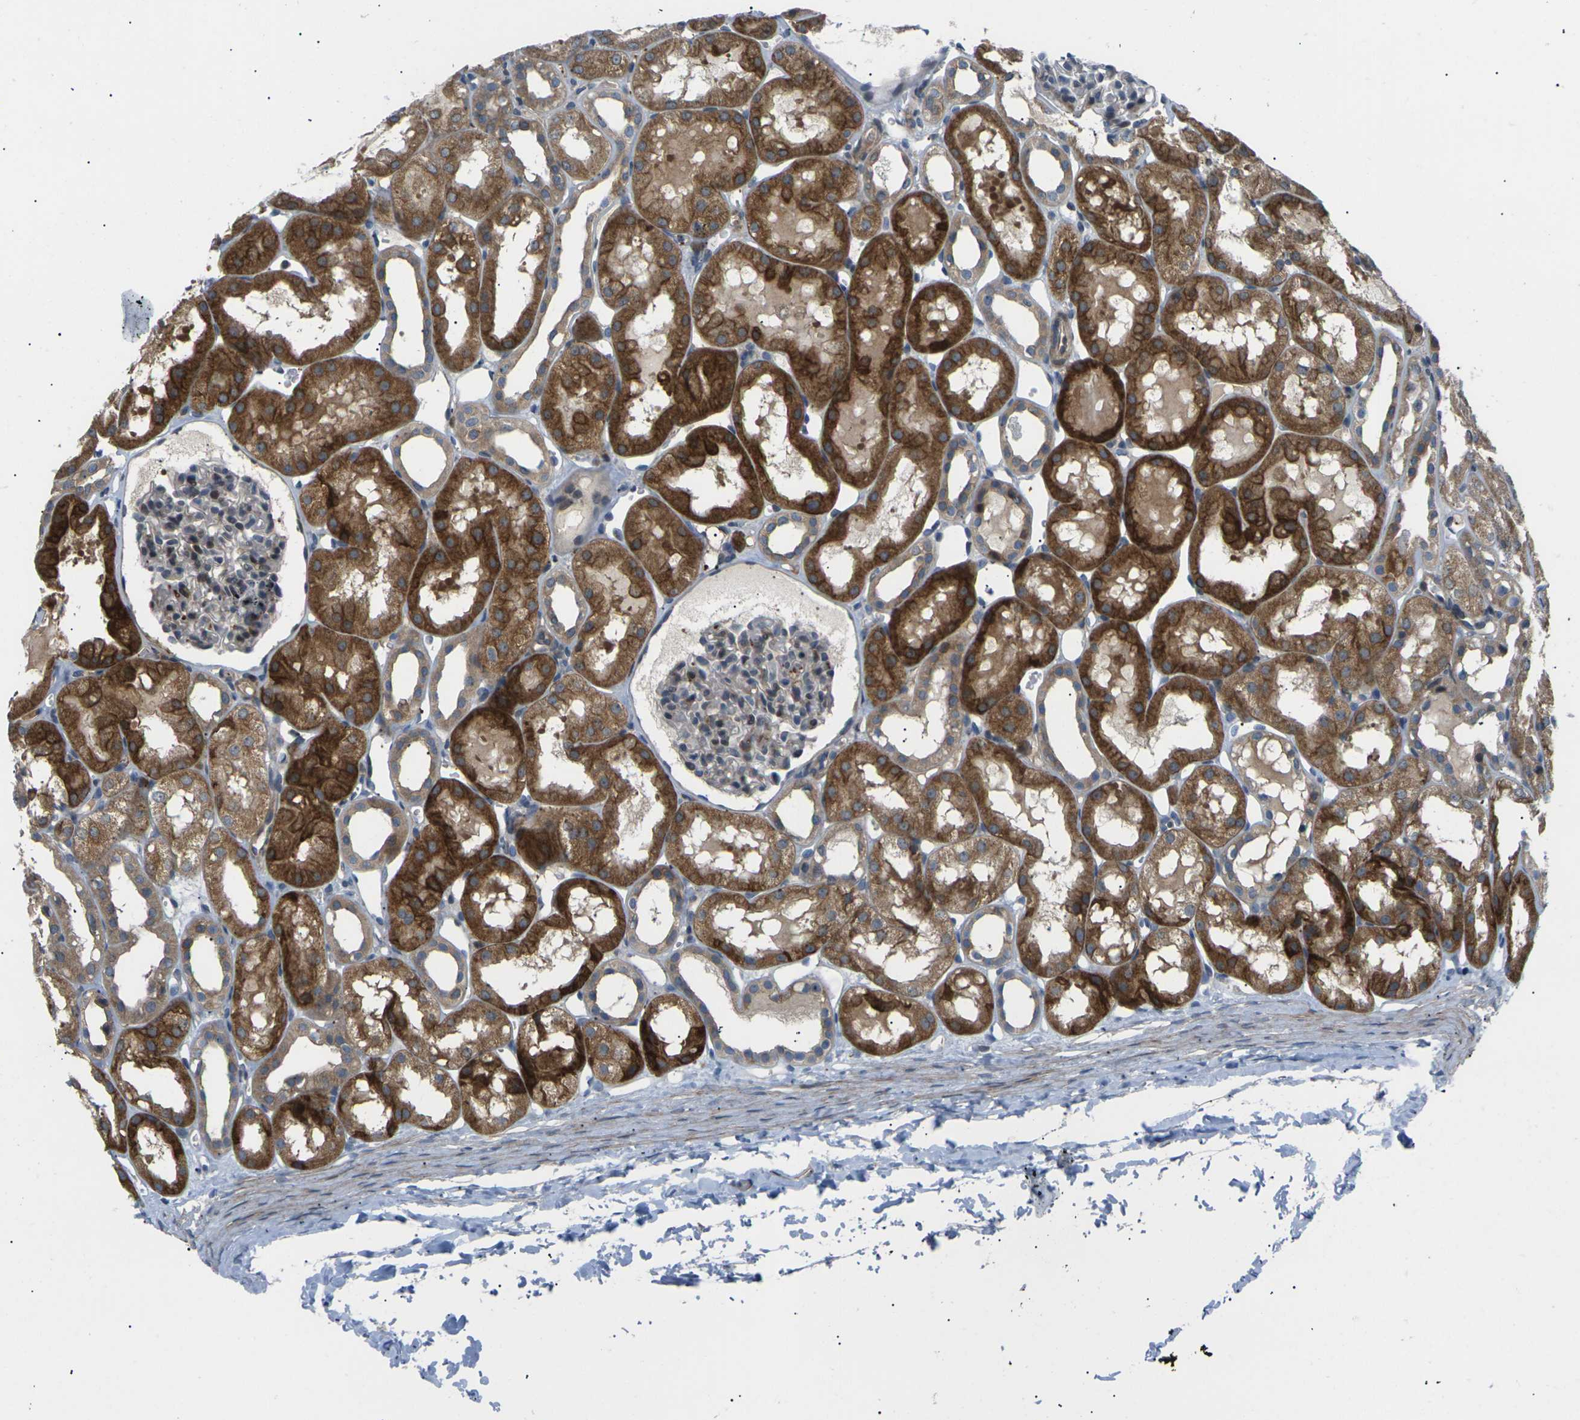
{"staining": {"intensity": "negative", "quantity": "none", "location": "none"}, "tissue": "kidney", "cell_type": "Cells in glomeruli", "image_type": "normal", "snomed": [{"axis": "morphology", "description": "Normal tissue, NOS"}, {"axis": "topography", "description": "Kidney"}, {"axis": "topography", "description": "Urinary bladder"}], "caption": "IHC image of unremarkable kidney: human kidney stained with DAB (3,3'-diaminobenzidine) displays no significant protein positivity in cells in glomeruli. (DAB (3,3'-diaminobenzidine) immunohistochemistry (IHC) with hematoxylin counter stain).", "gene": "RPS6KA3", "patient": {"sex": "male", "age": 16}}